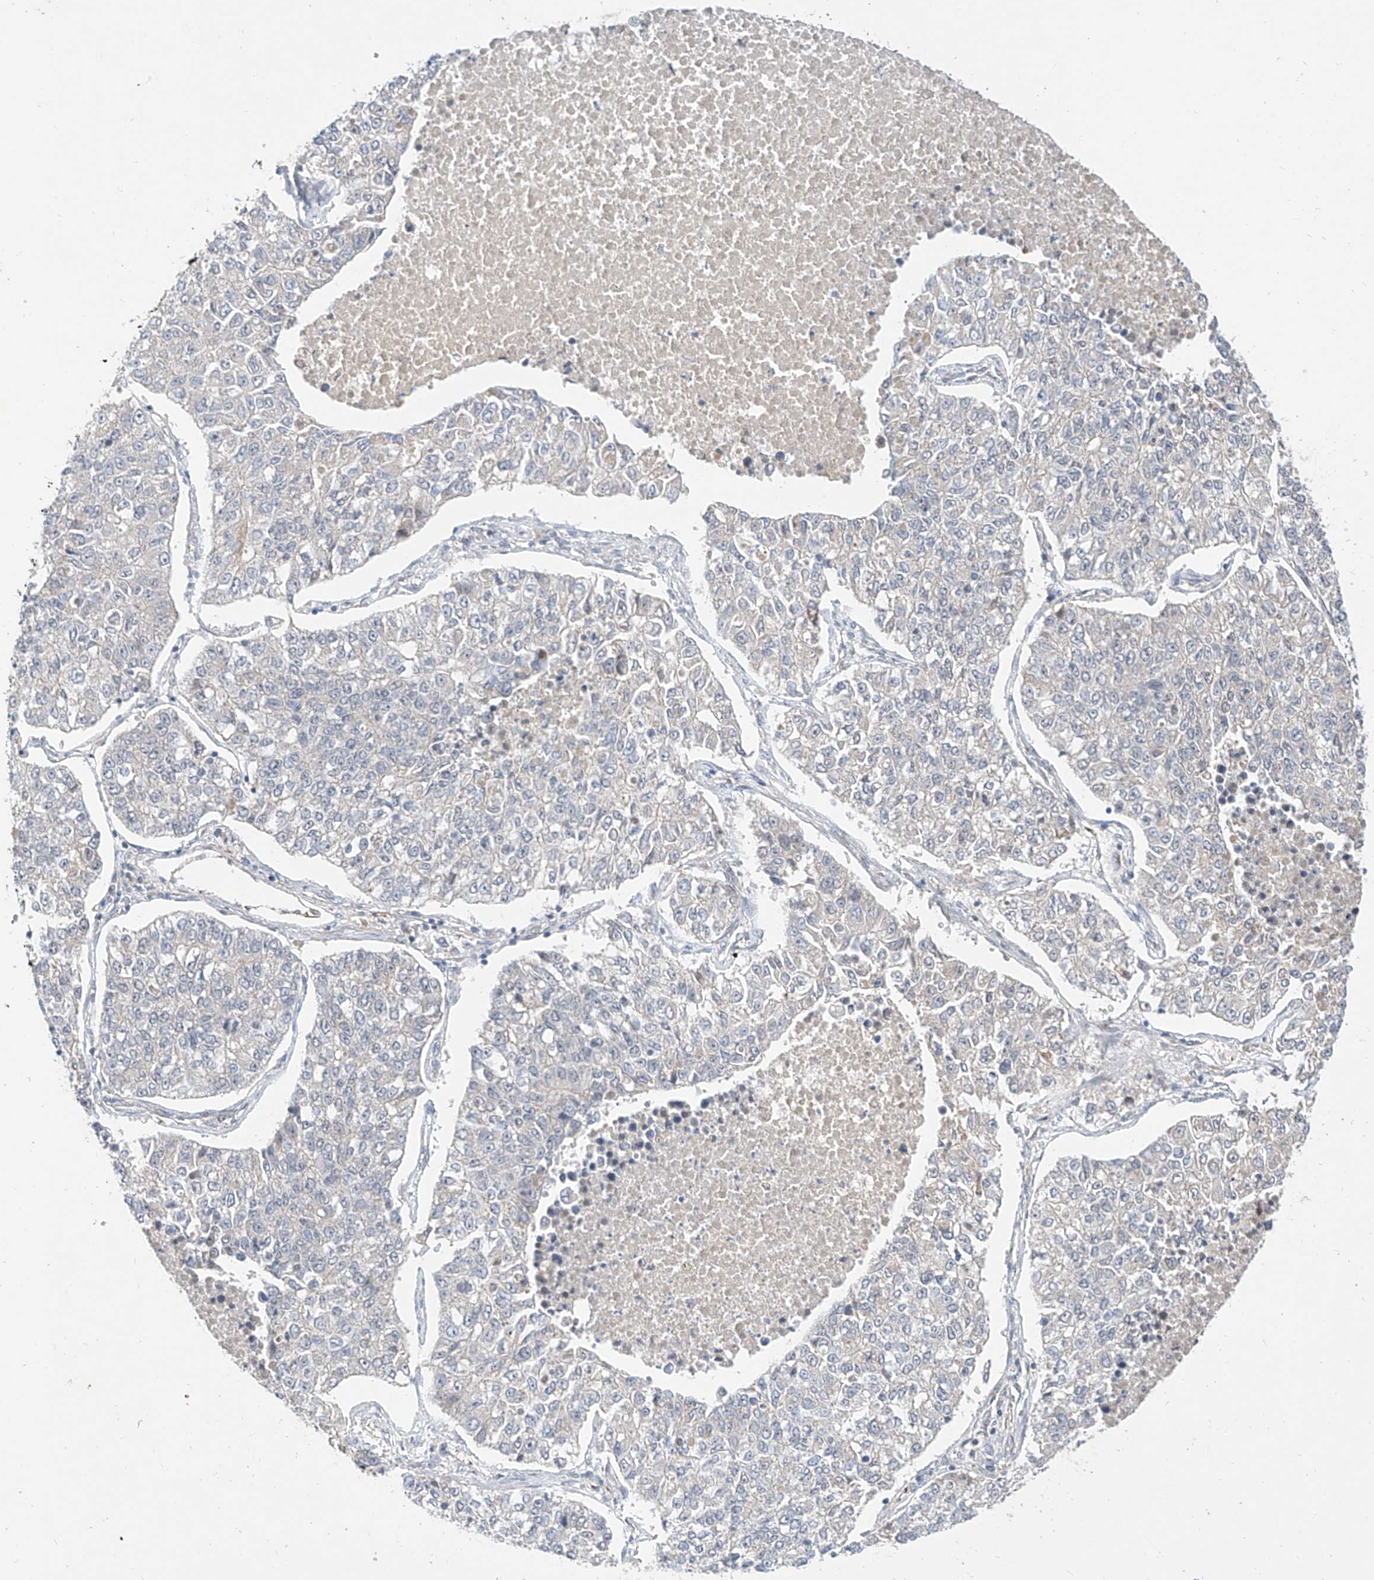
{"staining": {"intensity": "negative", "quantity": "none", "location": "none"}, "tissue": "lung cancer", "cell_type": "Tumor cells", "image_type": "cancer", "snomed": [{"axis": "morphology", "description": "Adenocarcinoma, NOS"}, {"axis": "topography", "description": "Lung"}], "caption": "The photomicrograph shows no staining of tumor cells in adenocarcinoma (lung).", "gene": "MRTFA", "patient": {"sex": "male", "age": 49}}